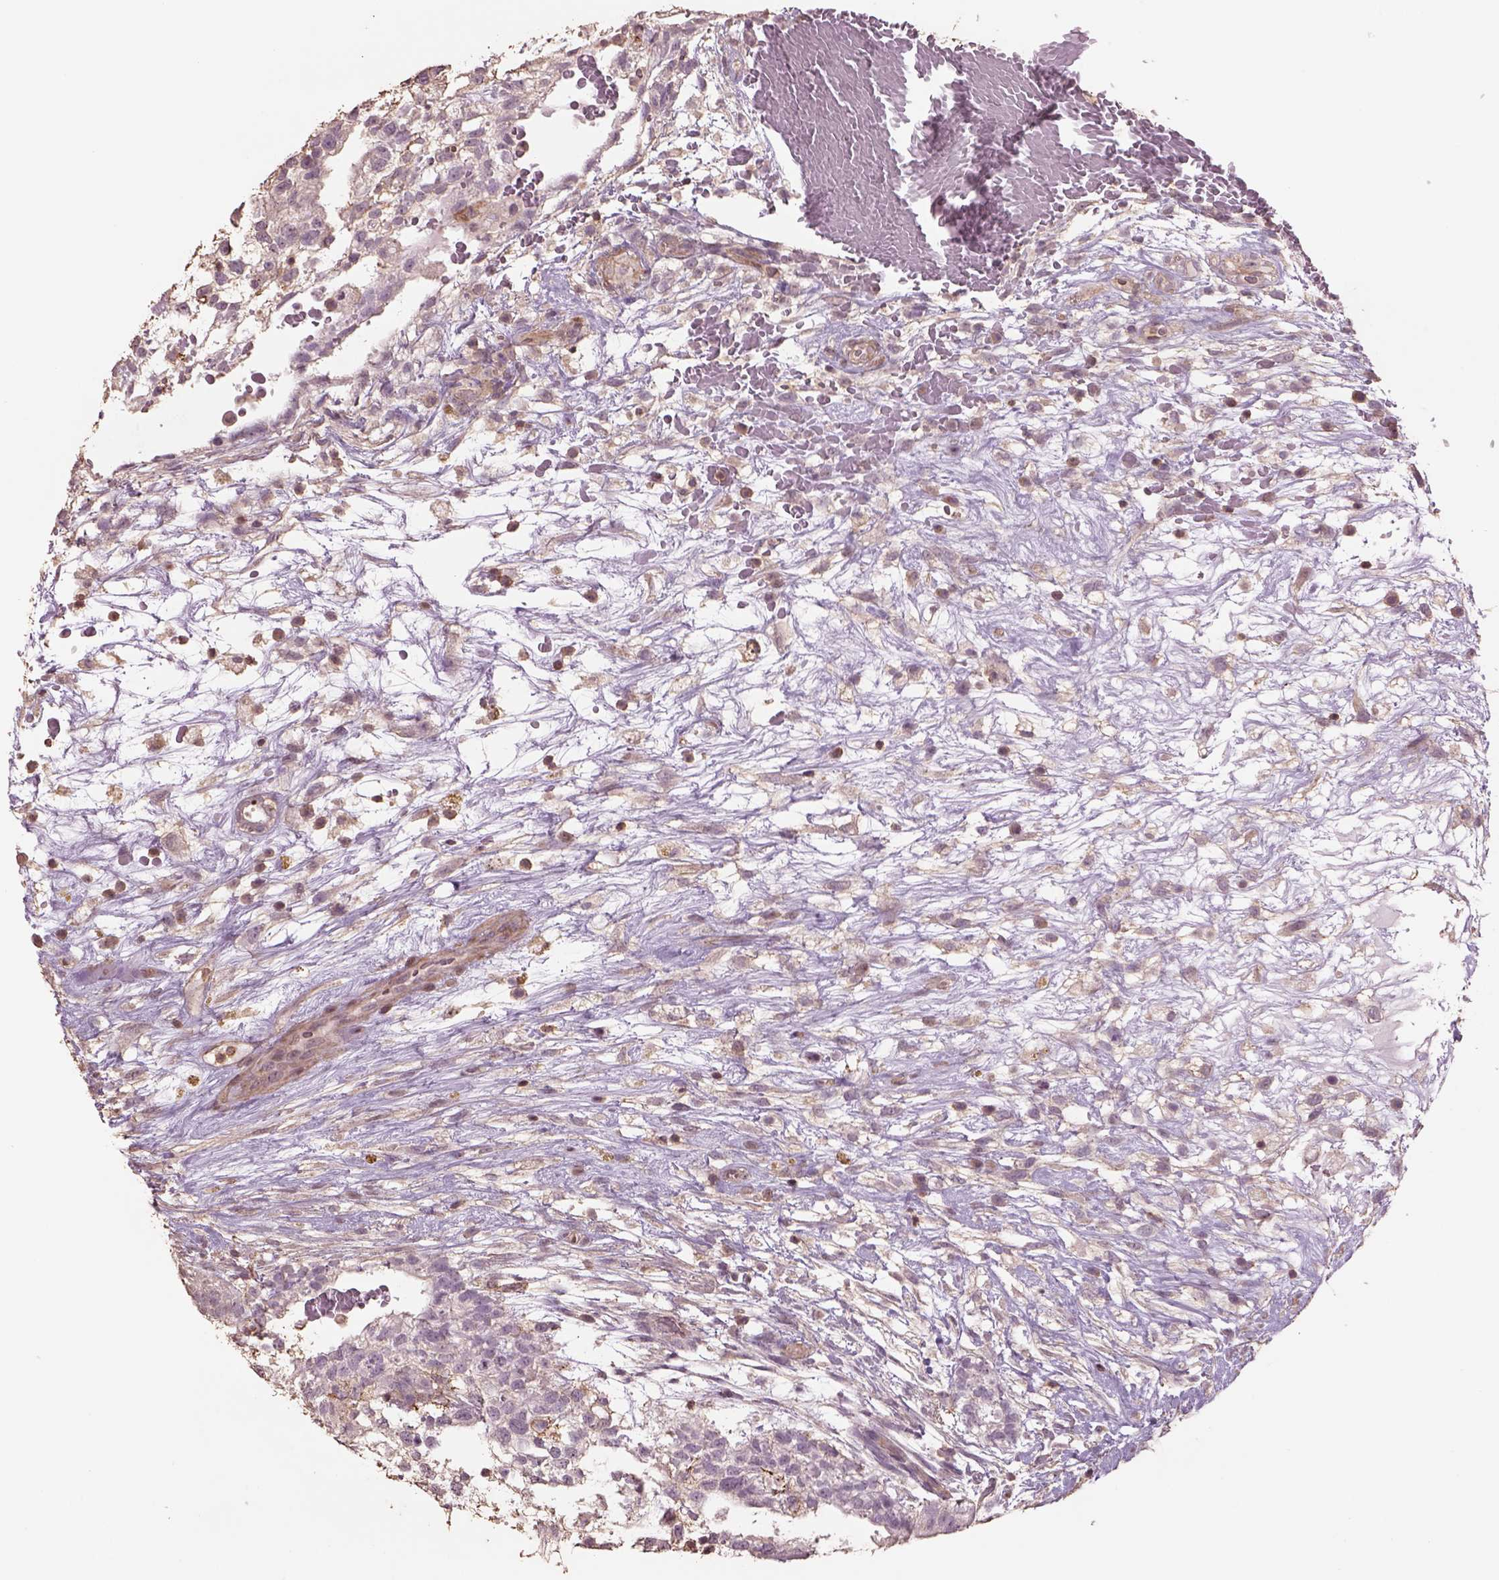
{"staining": {"intensity": "negative", "quantity": "none", "location": "none"}, "tissue": "testis cancer", "cell_type": "Tumor cells", "image_type": "cancer", "snomed": [{"axis": "morphology", "description": "Normal tissue, NOS"}, {"axis": "morphology", "description": "Carcinoma, Embryonal, NOS"}, {"axis": "topography", "description": "Testis"}], "caption": "Micrograph shows no protein positivity in tumor cells of testis embryonal carcinoma tissue.", "gene": "LIN7A", "patient": {"sex": "male", "age": 32}}